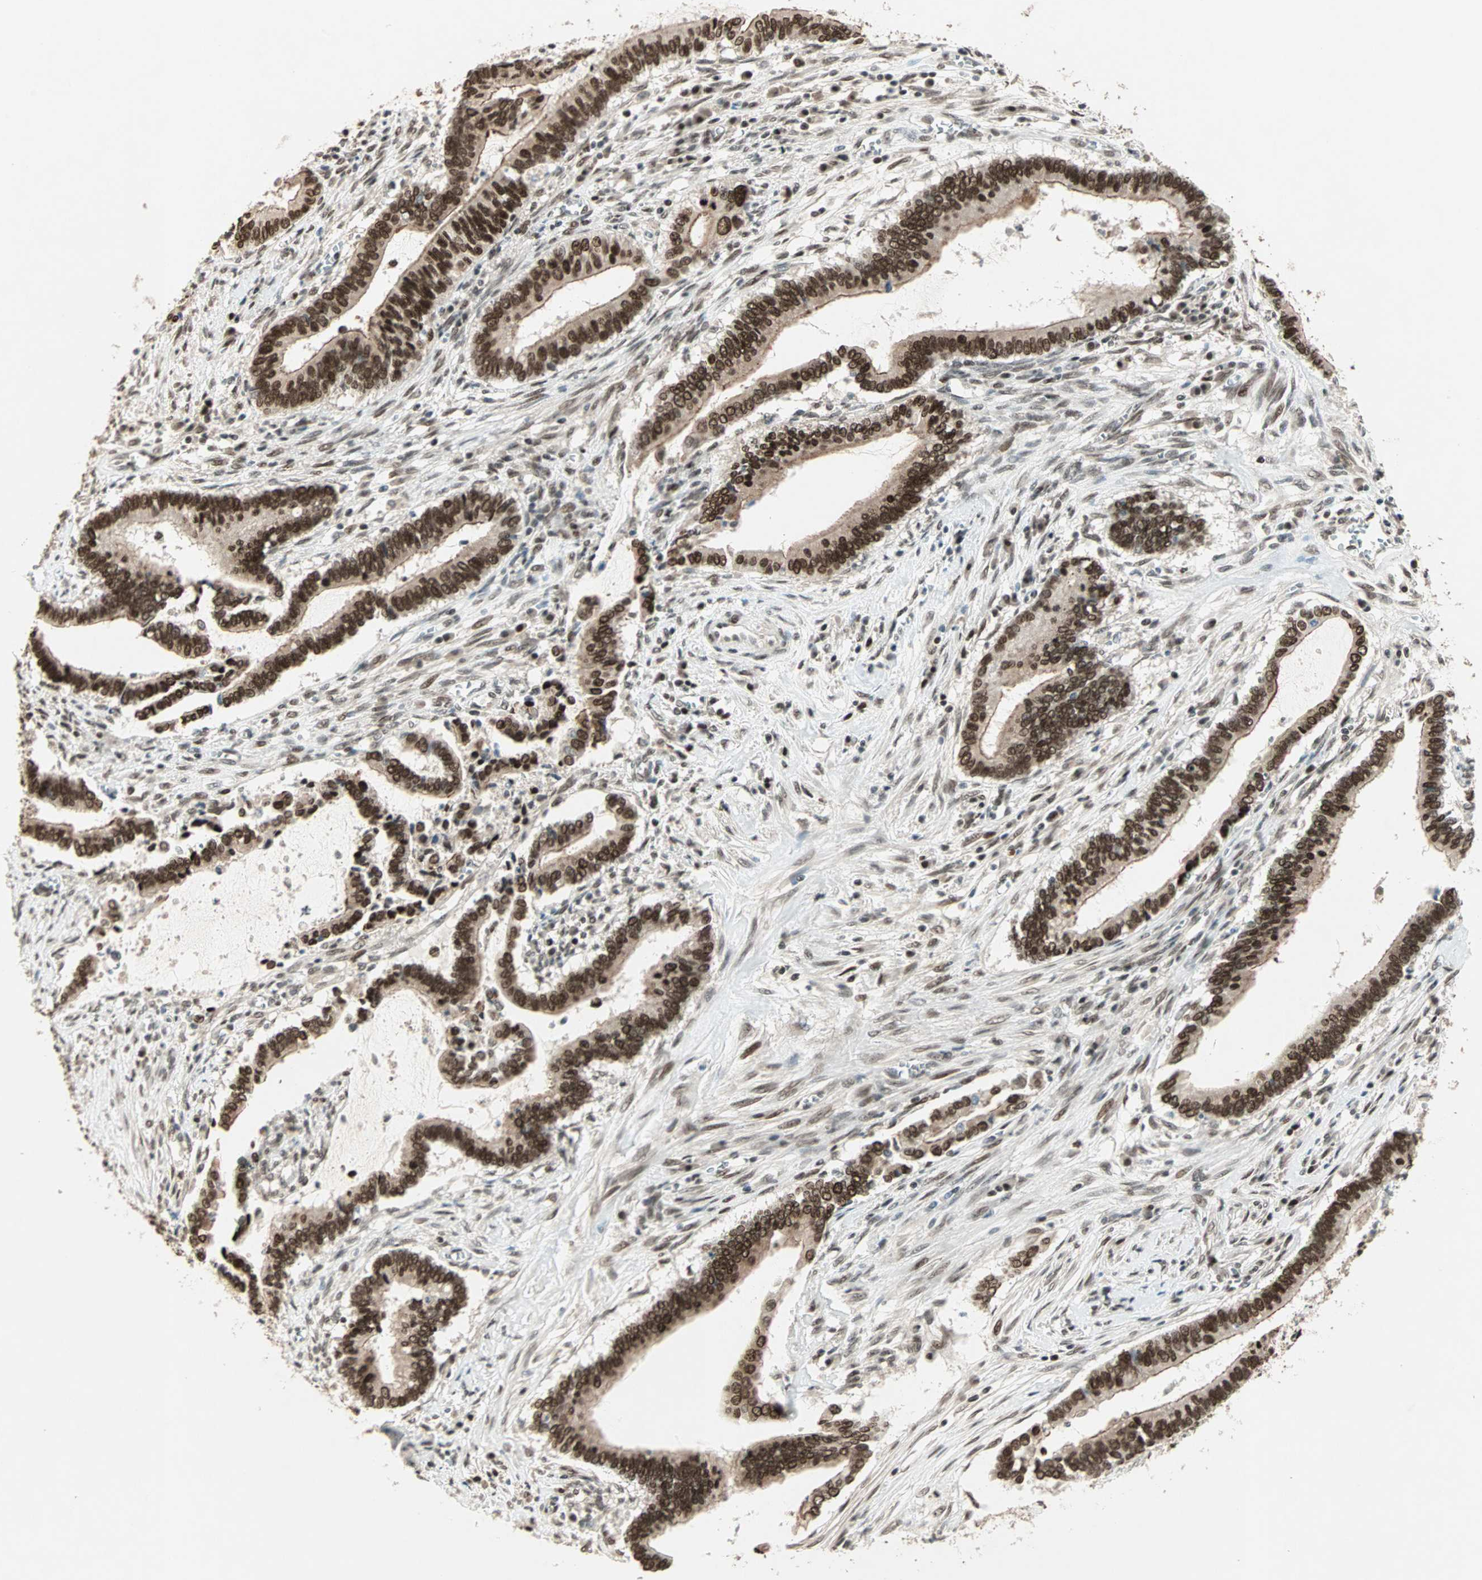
{"staining": {"intensity": "strong", "quantity": ">75%", "location": "nuclear"}, "tissue": "cervical cancer", "cell_type": "Tumor cells", "image_type": "cancer", "snomed": [{"axis": "morphology", "description": "Adenocarcinoma, NOS"}, {"axis": "topography", "description": "Cervix"}], "caption": "High-power microscopy captured an immunohistochemistry micrograph of adenocarcinoma (cervical), revealing strong nuclear staining in approximately >75% of tumor cells.", "gene": "MDC1", "patient": {"sex": "female", "age": 44}}